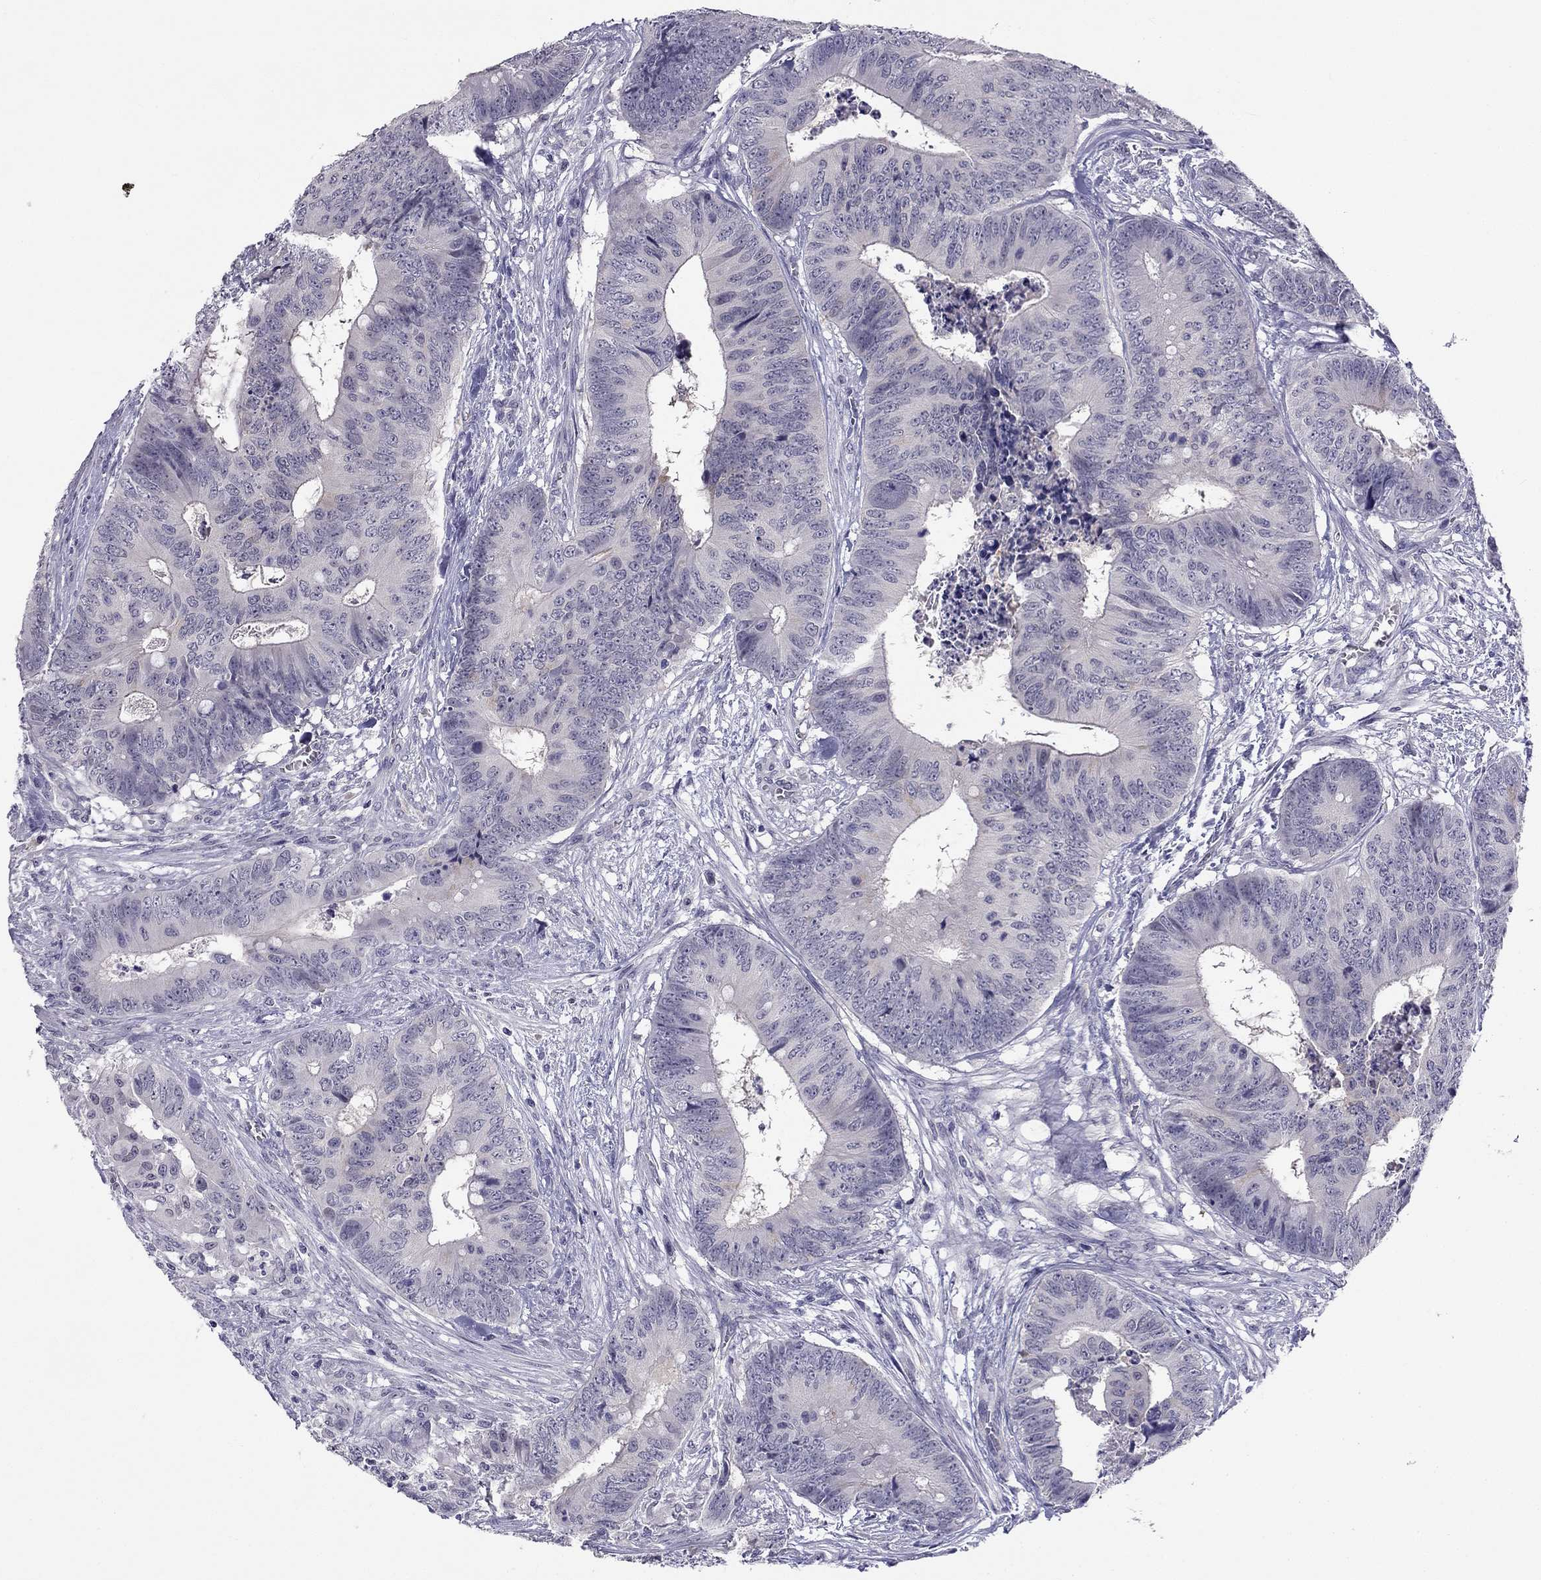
{"staining": {"intensity": "negative", "quantity": "none", "location": "none"}, "tissue": "colorectal cancer", "cell_type": "Tumor cells", "image_type": "cancer", "snomed": [{"axis": "morphology", "description": "Adenocarcinoma, NOS"}, {"axis": "topography", "description": "Colon"}], "caption": "A high-resolution photomicrograph shows IHC staining of colorectal adenocarcinoma, which demonstrates no significant expression in tumor cells.", "gene": "C16orf89", "patient": {"sex": "male", "age": 84}}